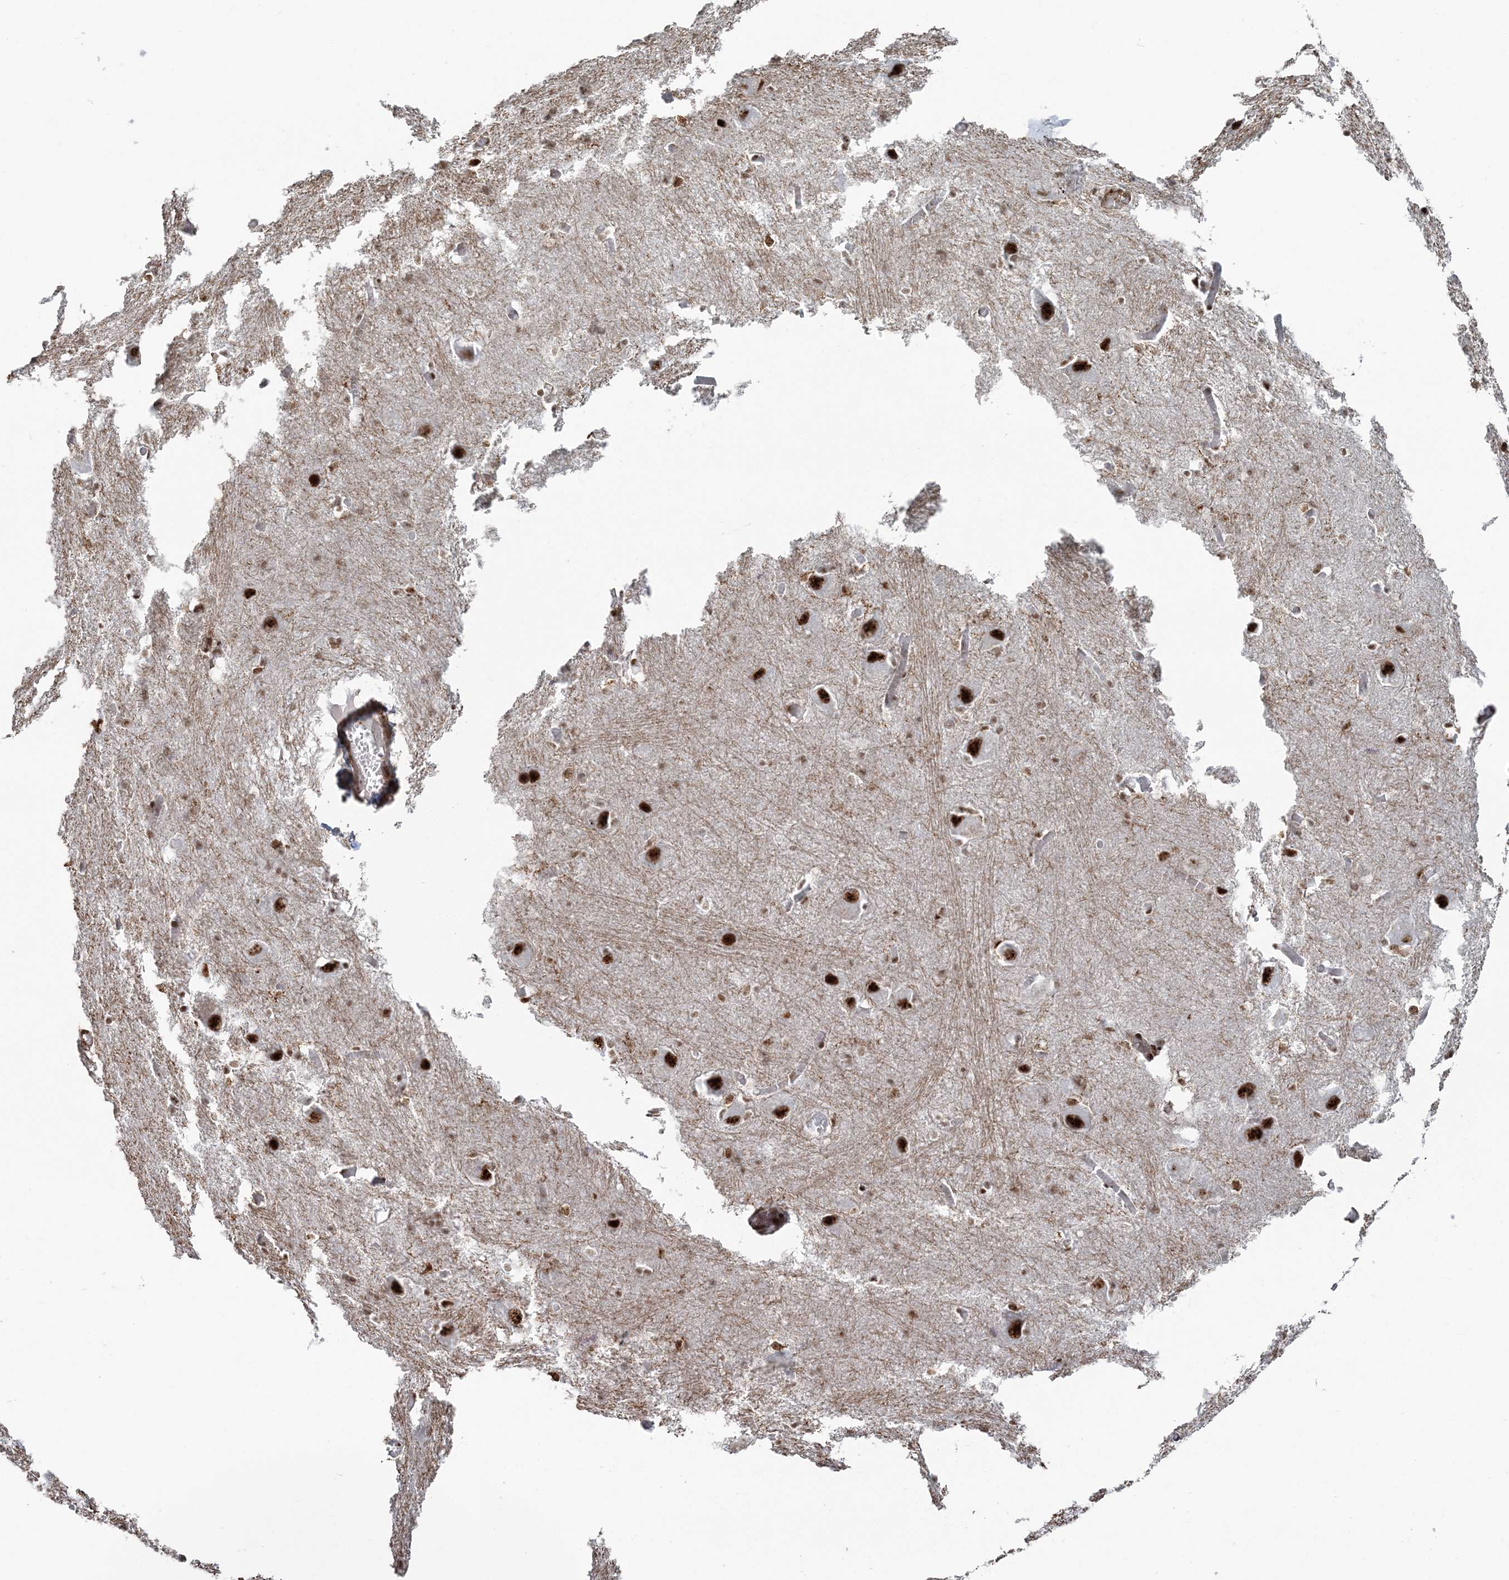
{"staining": {"intensity": "moderate", "quantity": "25%-75%", "location": "nuclear"}, "tissue": "caudate", "cell_type": "Glial cells", "image_type": "normal", "snomed": [{"axis": "morphology", "description": "Normal tissue, NOS"}, {"axis": "topography", "description": "Lateral ventricle wall"}], "caption": "Immunohistochemistry (IHC) staining of benign caudate, which shows medium levels of moderate nuclear staining in about 25%-75% of glial cells indicating moderate nuclear protein staining. The staining was performed using DAB (3,3'-diaminobenzidine) (brown) for protein detection and nuclei were counterstained in hematoxylin (blue).", "gene": "DDX46", "patient": {"sex": "male", "age": 37}}